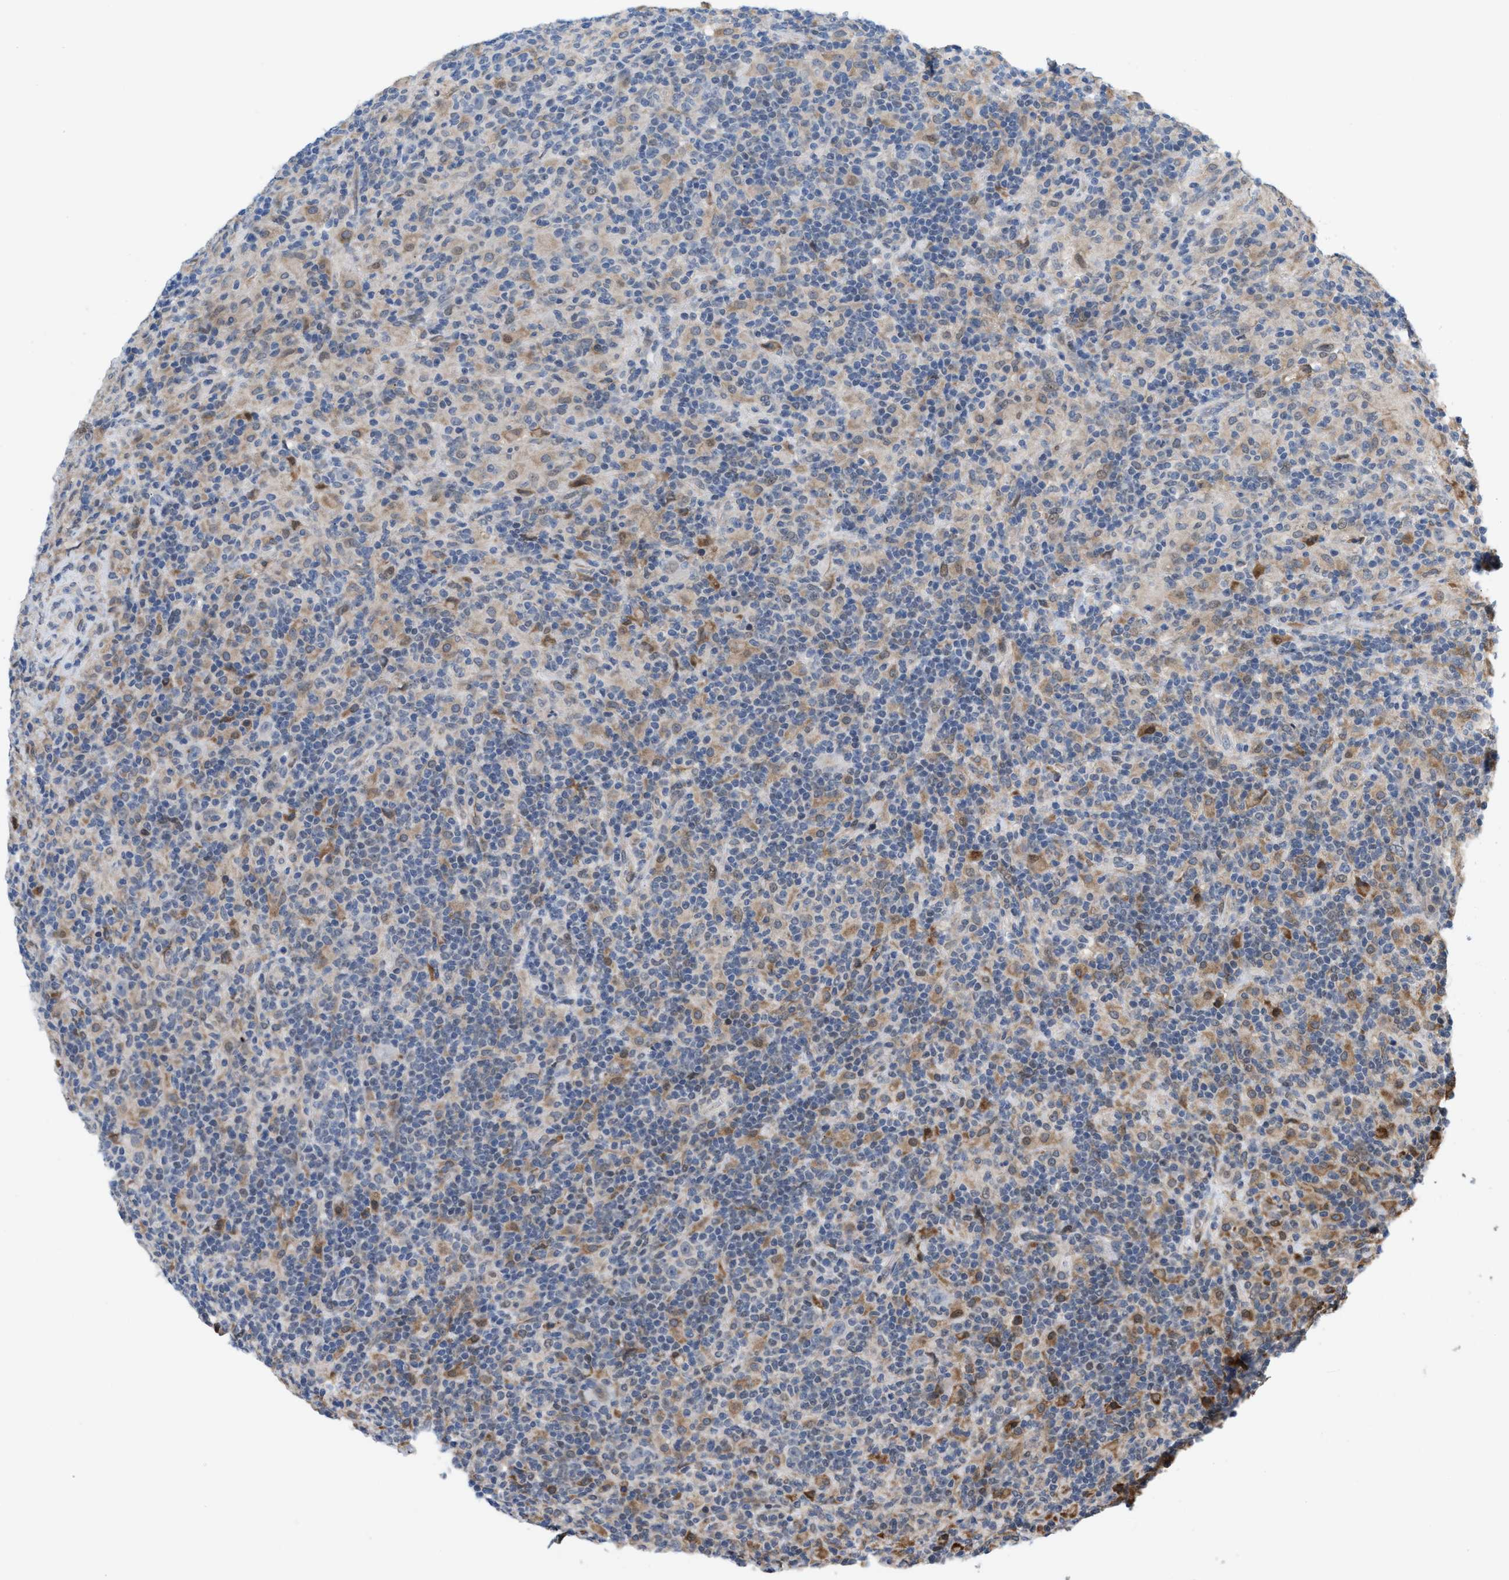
{"staining": {"intensity": "negative", "quantity": "none", "location": "none"}, "tissue": "lymphoma", "cell_type": "Tumor cells", "image_type": "cancer", "snomed": [{"axis": "morphology", "description": "Hodgkin's disease, NOS"}, {"axis": "topography", "description": "Lymph node"}], "caption": "Lymphoma was stained to show a protein in brown. There is no significant staining in tumor cells.", "gene": "MFSD6", "patient": {"sex": "male", "age": 70}}